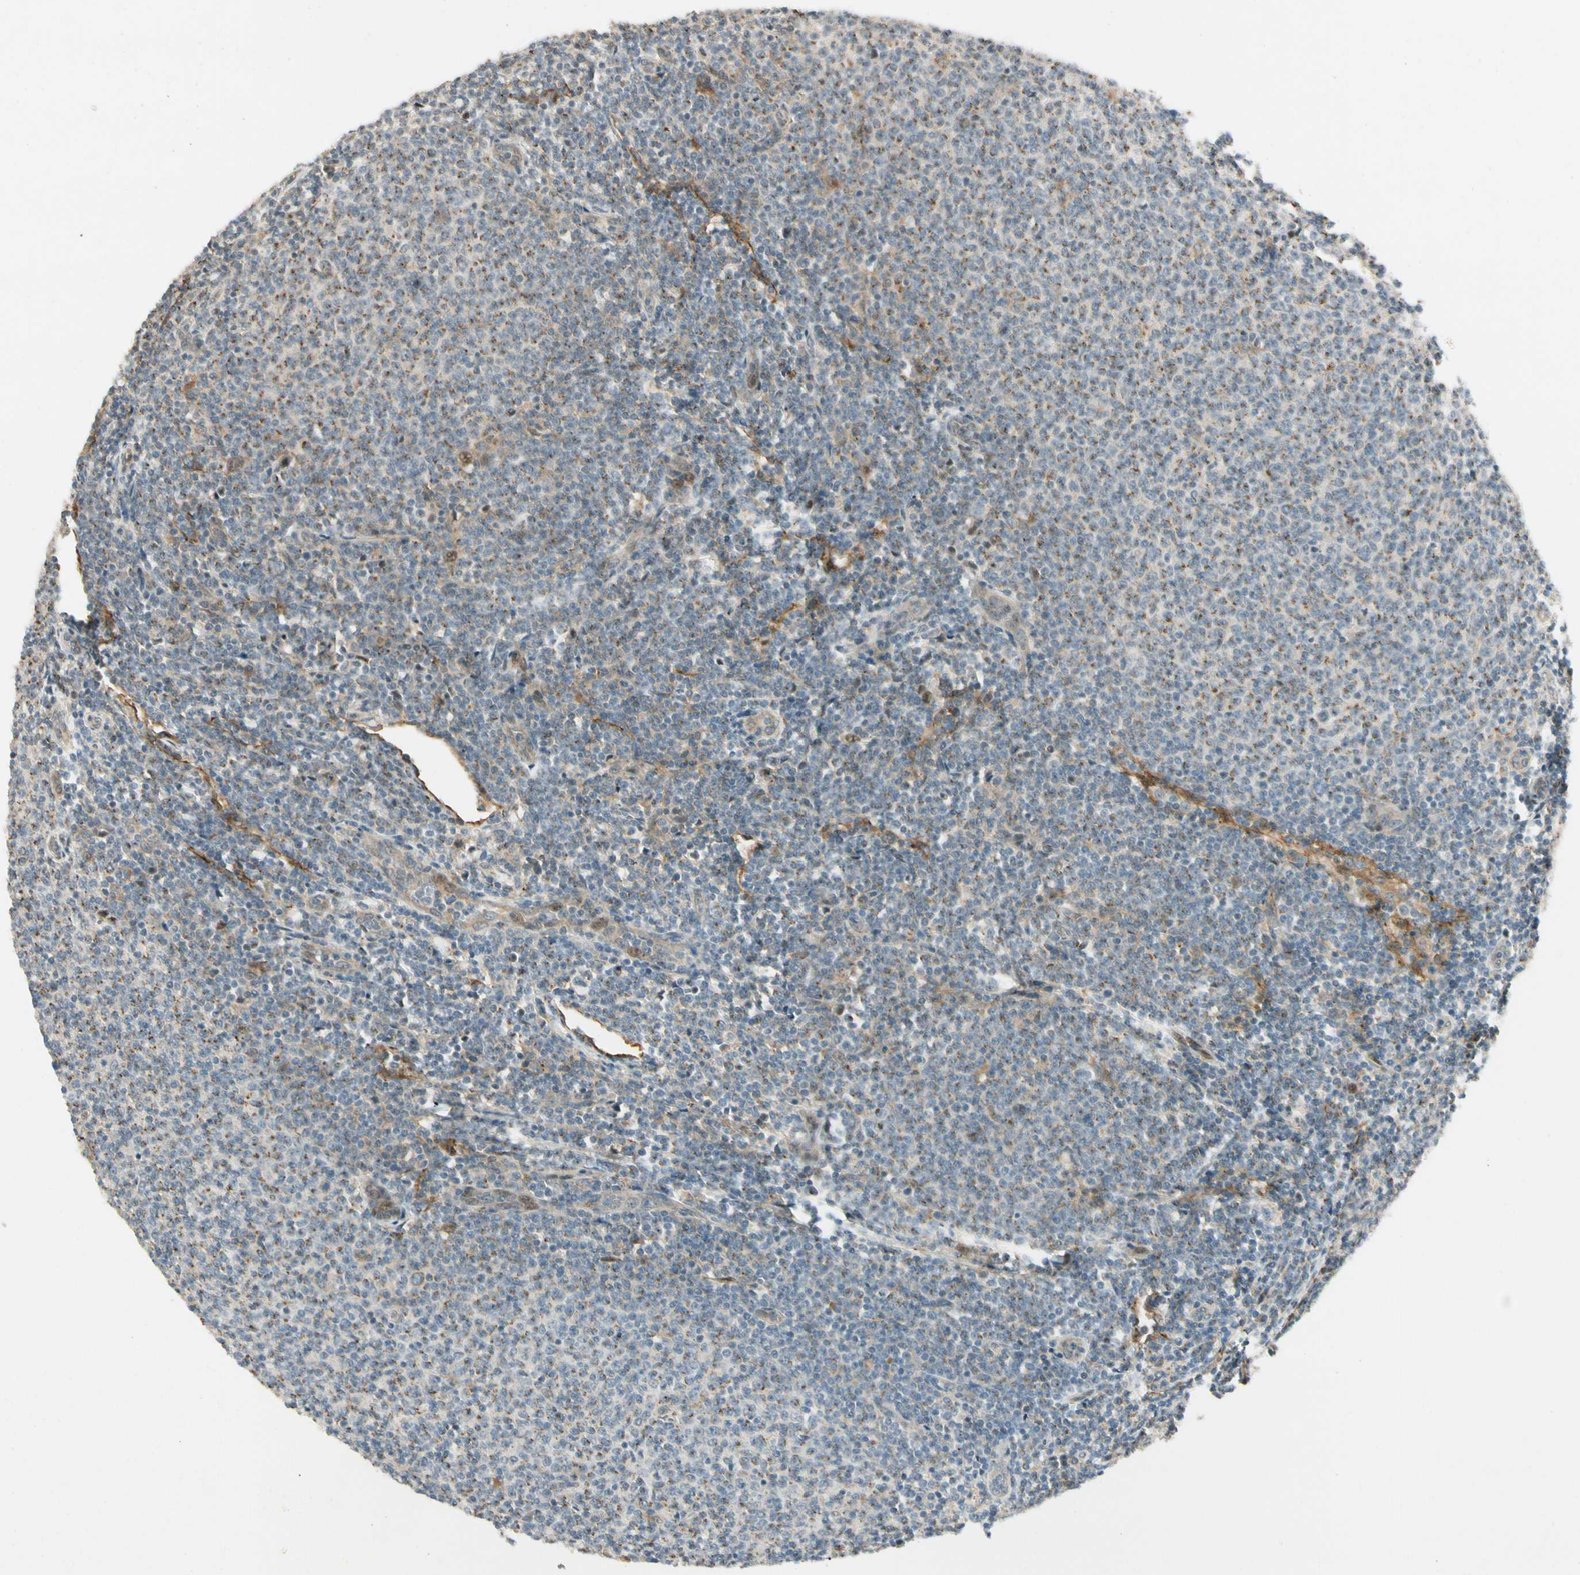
{"staining": {"intensity": "weak", "quantity": "<25%", "location": "cytoplasmic/membranous"}, "tissue": "lymphoma", "cell_type": "Tumor cells", "image_type": "cancer", "snomed": [{"axis": "morphology", "description": "Malignant lymphoma, non-Hodgkin's type, Low grade"}, {"axis": "topography", "description": "Lymph node"}], "caption": "There is no significant expression in tumor cells of lymphoma.", "gene": "FNDC3B", "patient": {"sex": "male", "age": 66}}